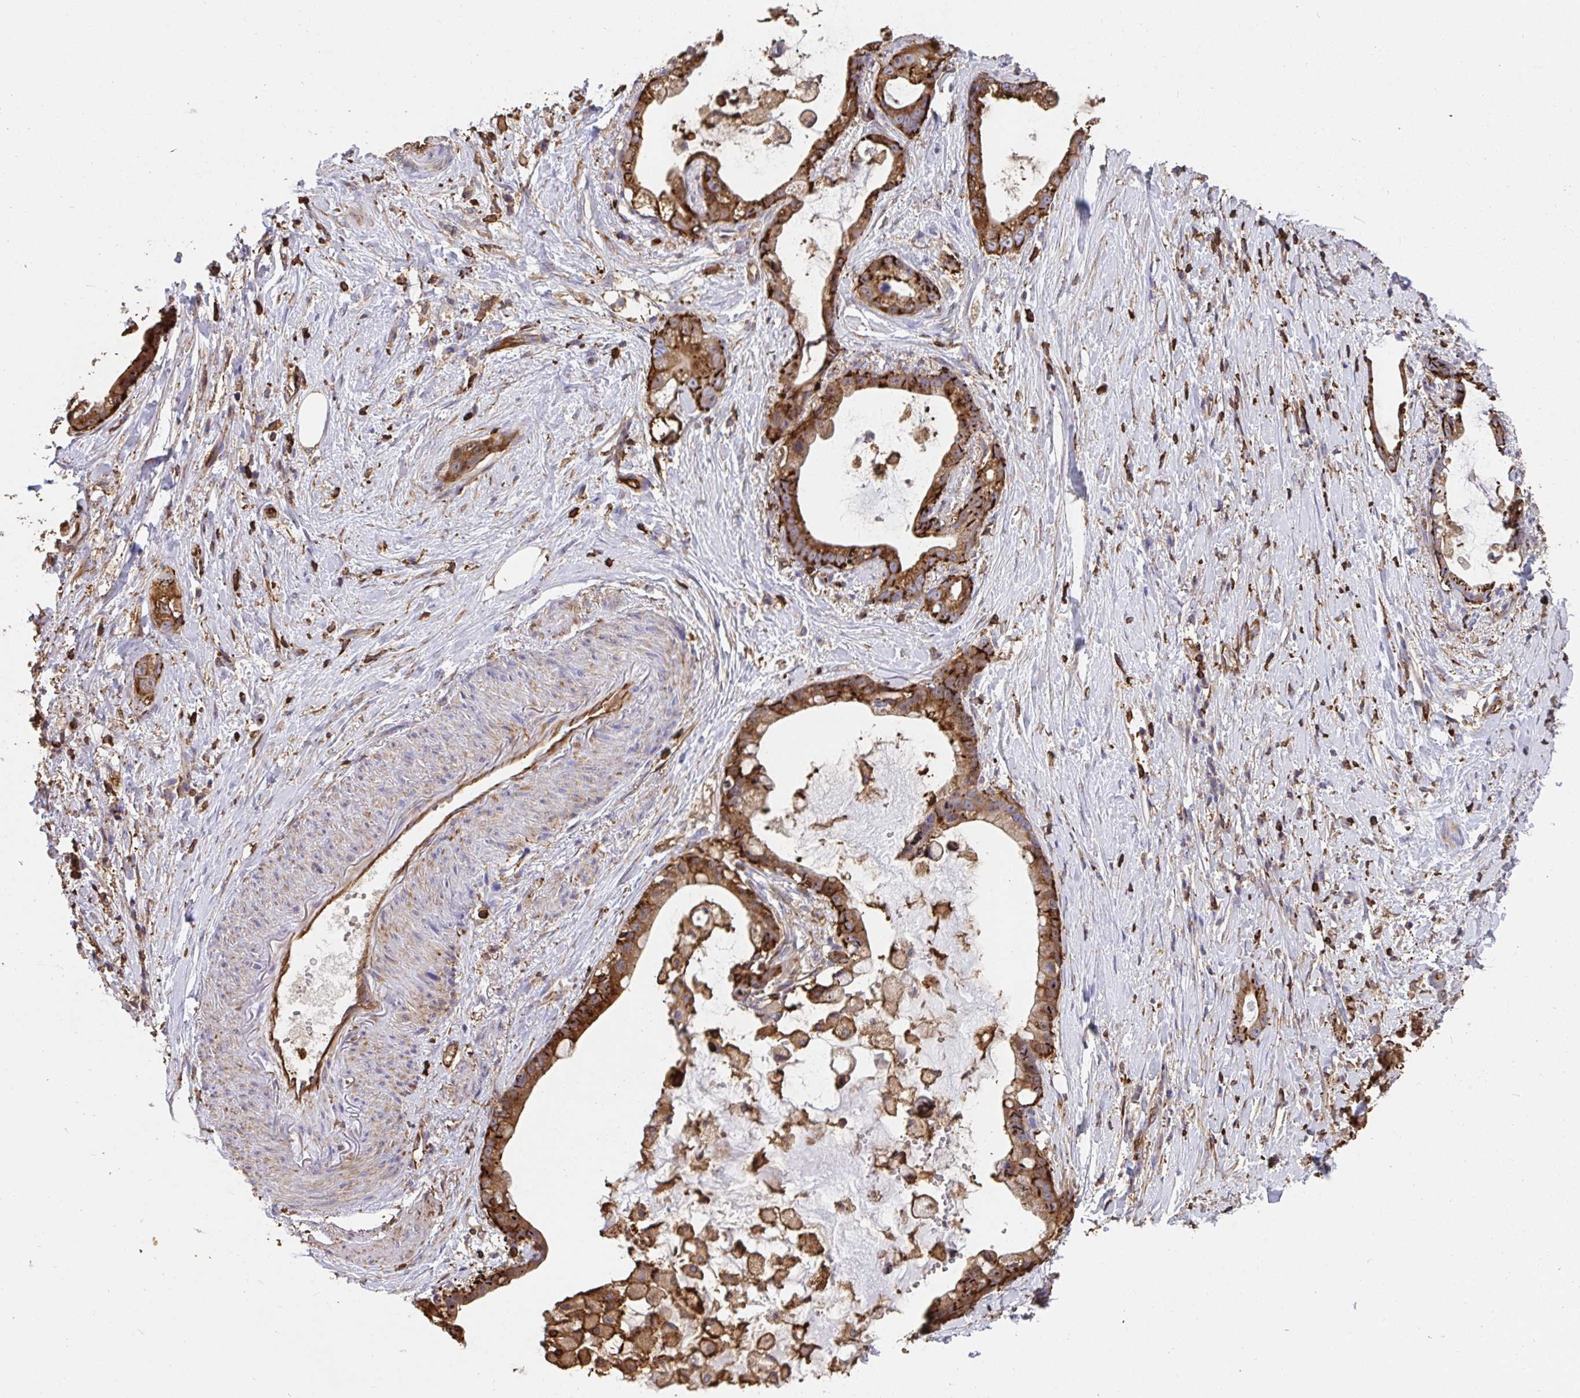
{"staining": {"intensity": "strong", "quantity": ">75%", "location": "cytoplasmic/membranous"}, "tissue": "stomach cancer", "cell_type": "Tumor cells", "image_type": "cancer", "snomed": [{"axis": "morphology", "description": "Adenocarcinoma, NOS"}, {"axis": "topography", "description": "Stomach"}], "caption": "This image exhibits adenocarcinoma (stomach) stained with immunohistochemistry (IHC) to label a protein in brown. The cytoplasmic/membranous of tumor cells show strong positivity for the protein. Nuclei are counter-stained blue.", "gene": "CFL1", "patient": {"sex": "male", "age": 55}}